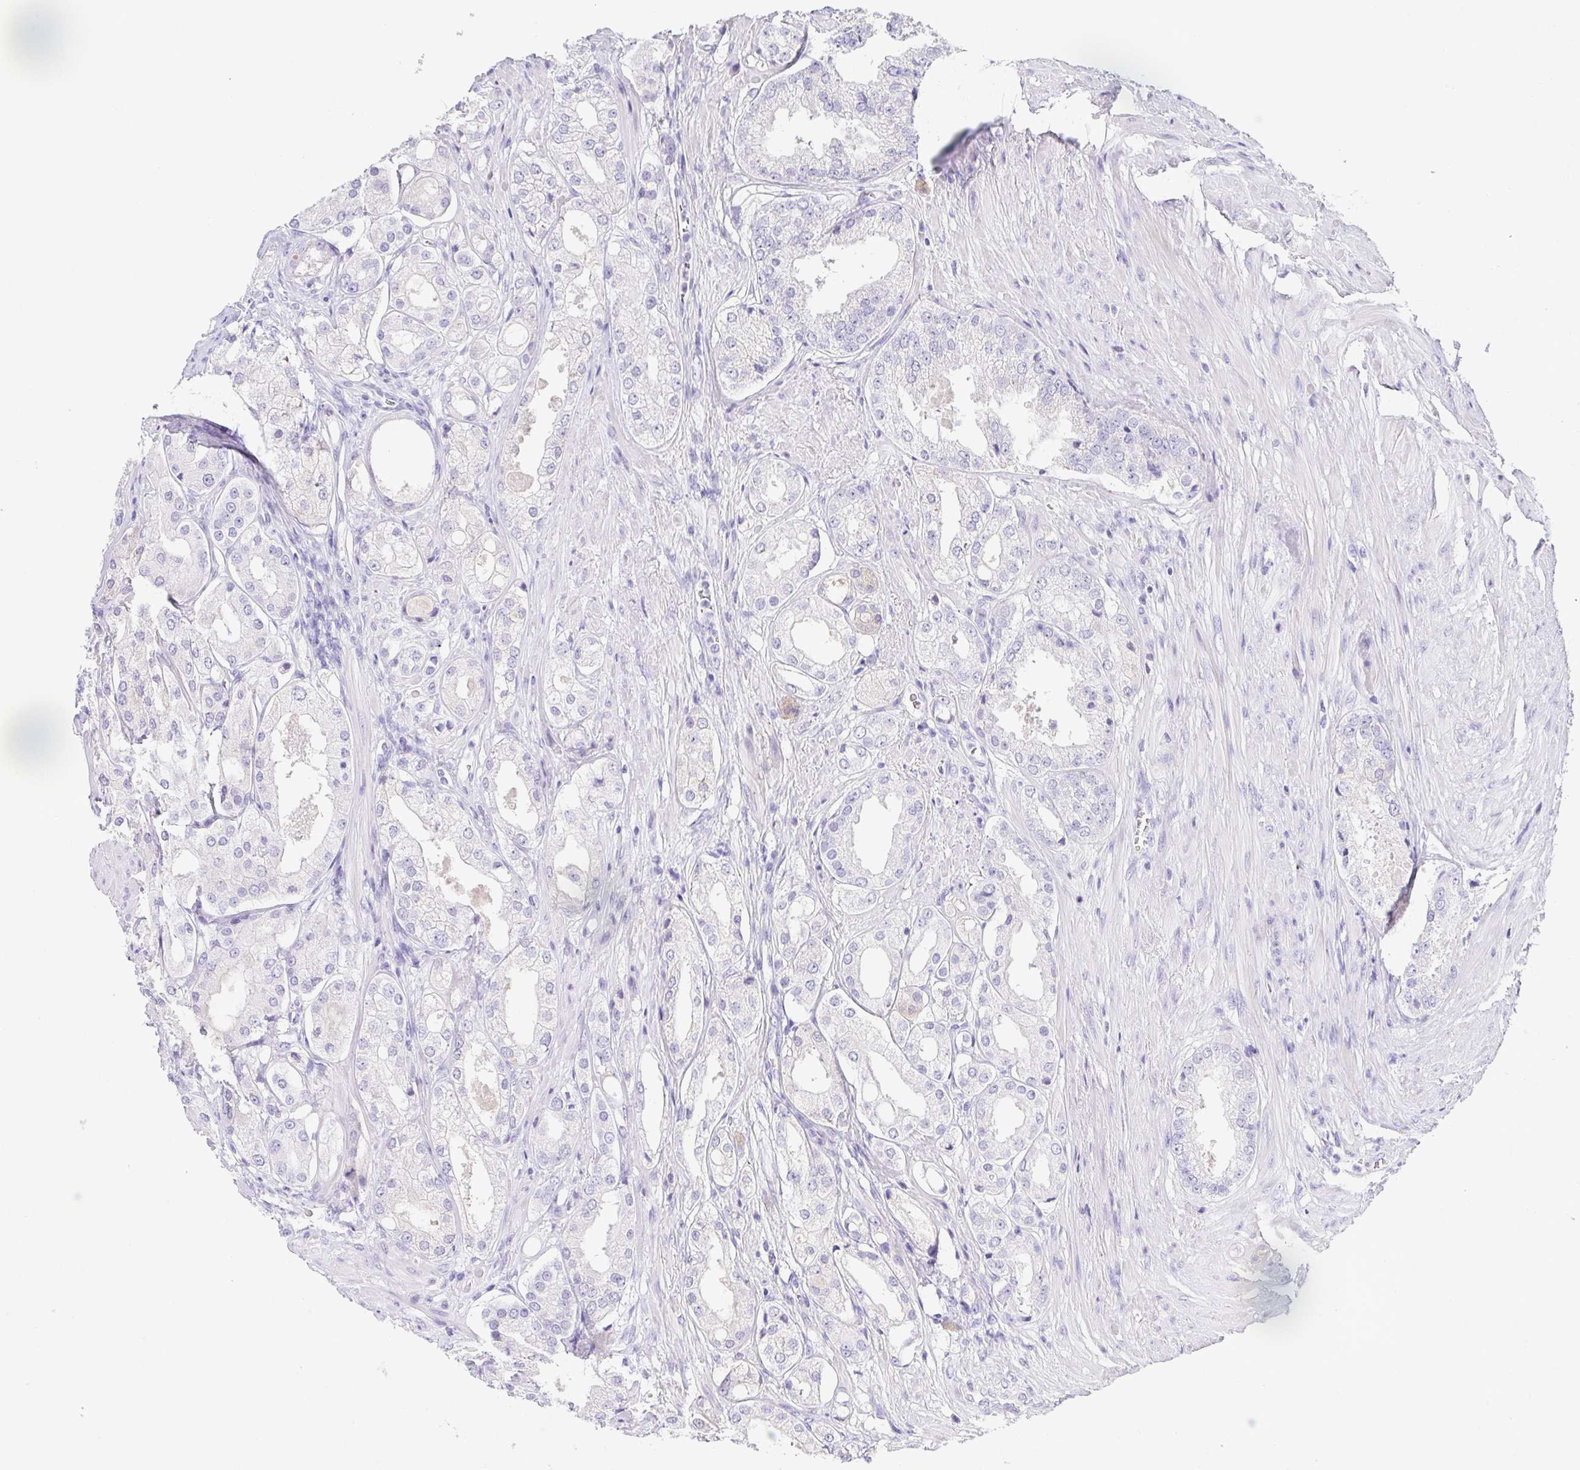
{"staining": {"intensity": "negative", "quantity": "none", "location": "none"}, "tissue": "prostate cancer", "cell_type": "Tumor cells", "image_type": "cancer", "snomed": [{"axis": "morphology", "description": "Adenocarcinoma, Low grade"}, {"axis": "topography", "description": "Prostate"}], "caption": "The histopathology image reveals no significant positivity in tumor cells of adenocarcinoma (low-grade) (prostate). Brightfield microscopy of IHC stained with DAB (brown) and hematoxylin (blue), captured at high magnification.", "gene": "HAPLN2", "patient": {"sex": "male", "age": 68}}